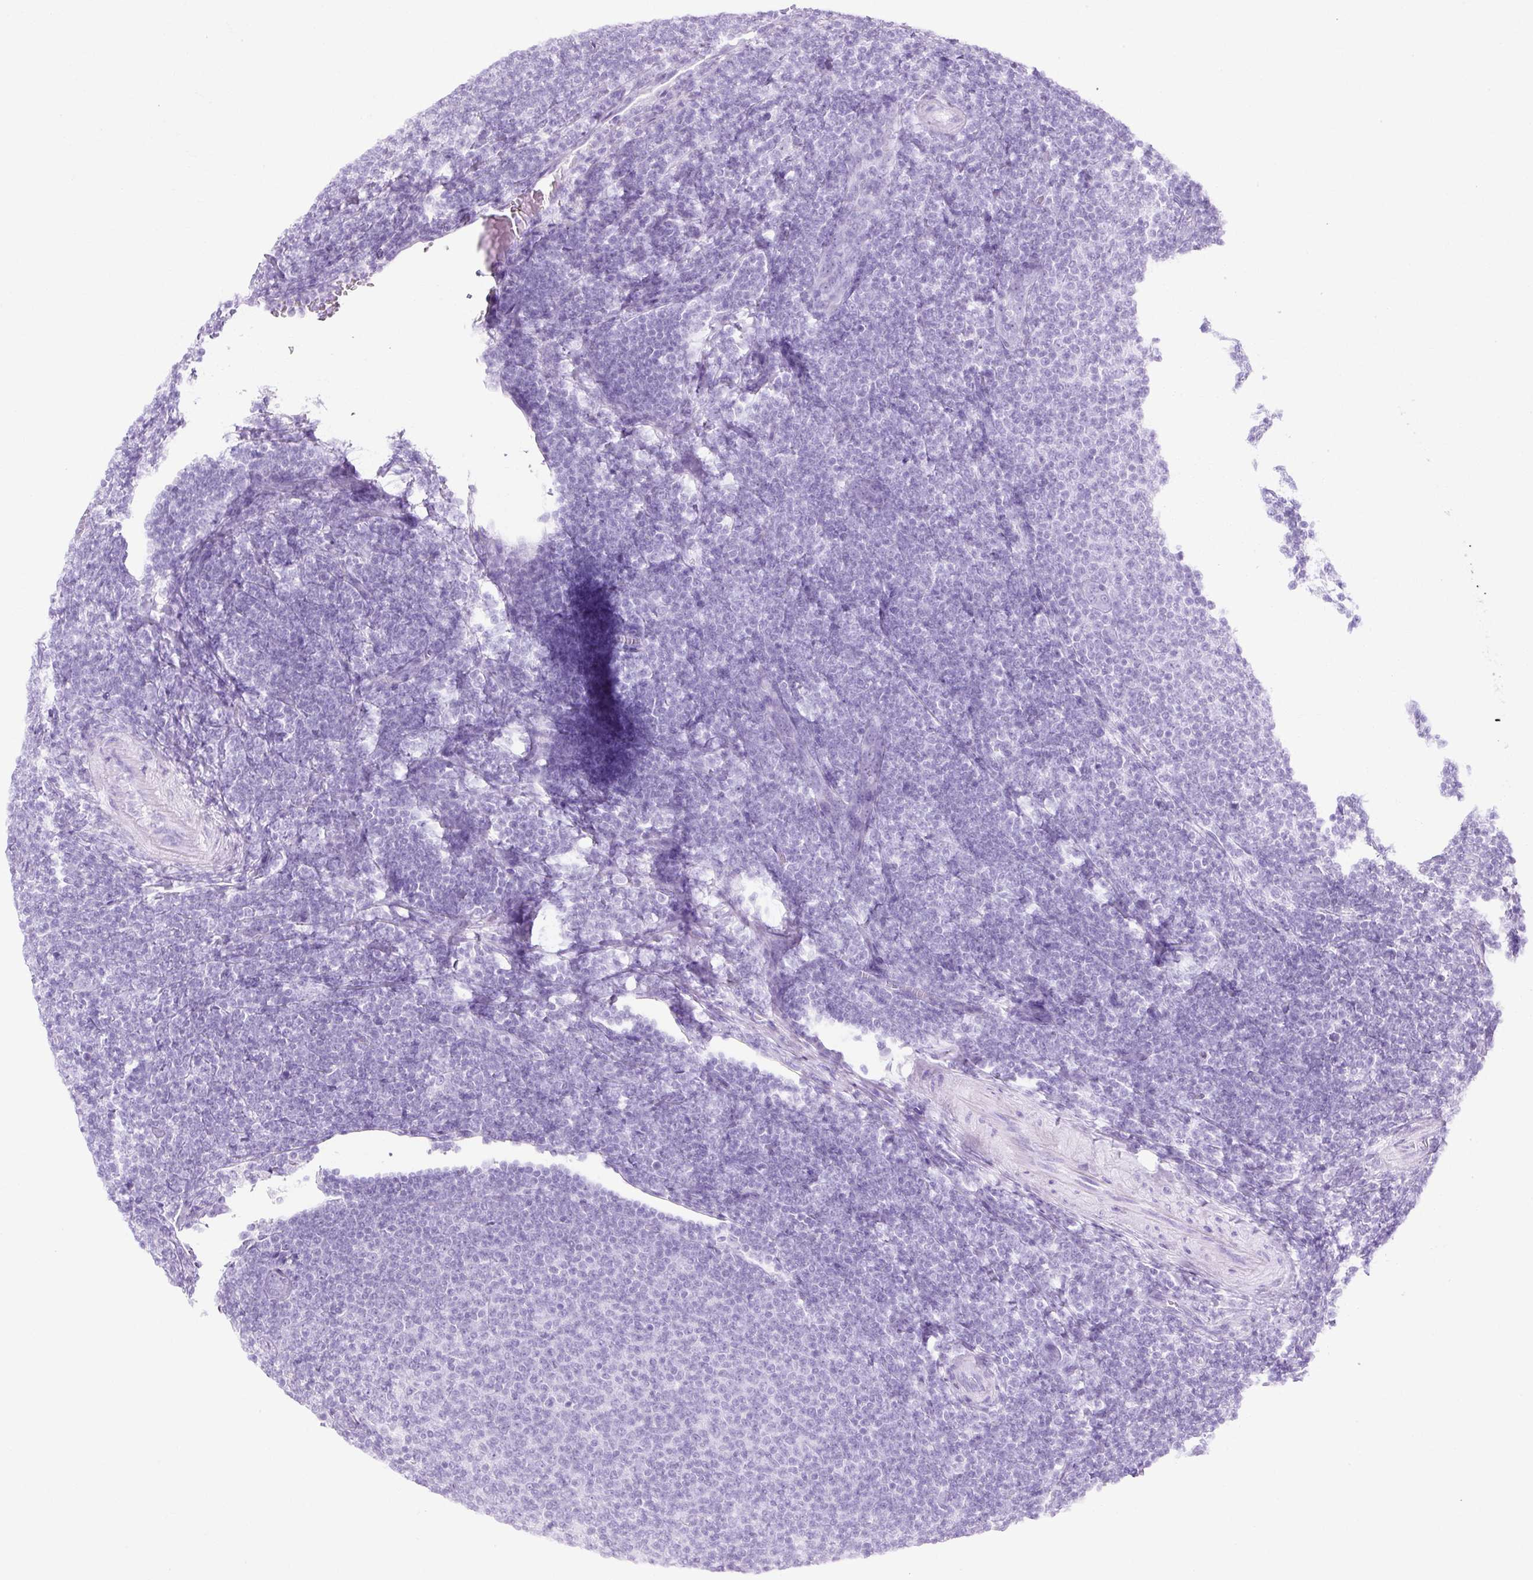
{"staining": {"intensity": "negative", "quantity": "none", "location": "none"}, "tissue": "lymphoma", "cell_type": "Tumor cells", "image_type": "cancer", "snomed": [{"axis": "morphology", "description": "Malignant lymphoma, non-Hodgkin's type, Low grade"}, {"axis": "topography", "description": "Lymph node"}], "caption": "Immunohistochemistry (IHC) image of neoplastic tissue: human lymphoma stained with DAB (3,3'-diaminobenzidine) exhibits no significant protein positivity in tumor cells.", "gene": "HSD11B1", "patient": {"sex": "male", "age": 66}}